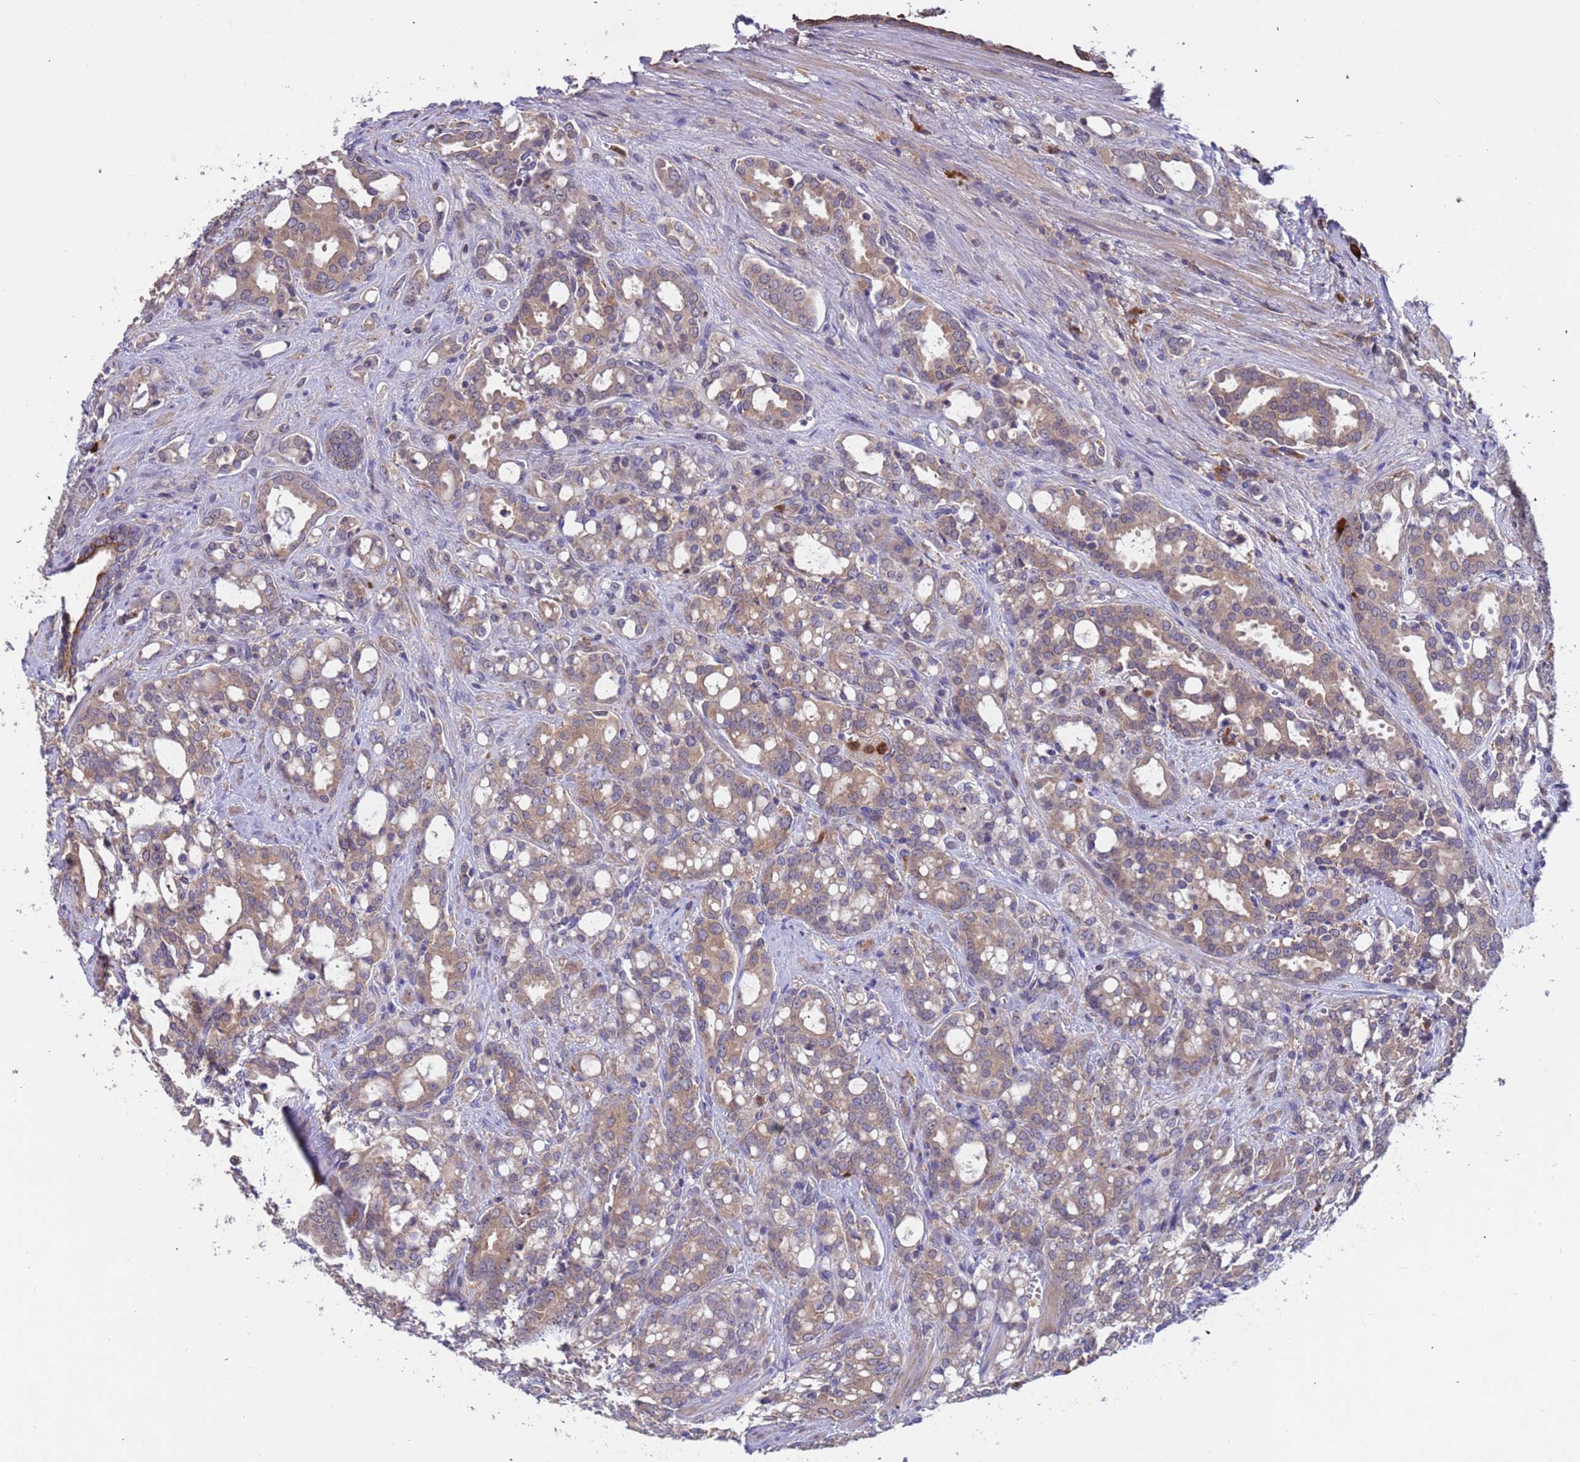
{"staining": {"intensity": "moderate", "quantity": ">75%", "location": "cytoplasmic/membranous"}, "tissue": "prostate cancer", "cell_type": "Tumor cells", "image_type": "cancer", "snomed": [{"axis": "morphology", "description": "Adenocarcinoma, High grade"}, {"axis": "topography", "description": "Prostate"}], "caption": "Protein analysis of prostate cancer tissue exhibits moderate cytoplasmic/membranous positivity in approximately >75% of tumor cells. The staining was performed using DAB to visualize the protein expression in brown, while the nuclei were stained in blue with hematoxylin (Magnification: 20x).", "gene": "AMPD3", "patient": {"sex": "male", "age": 72}}